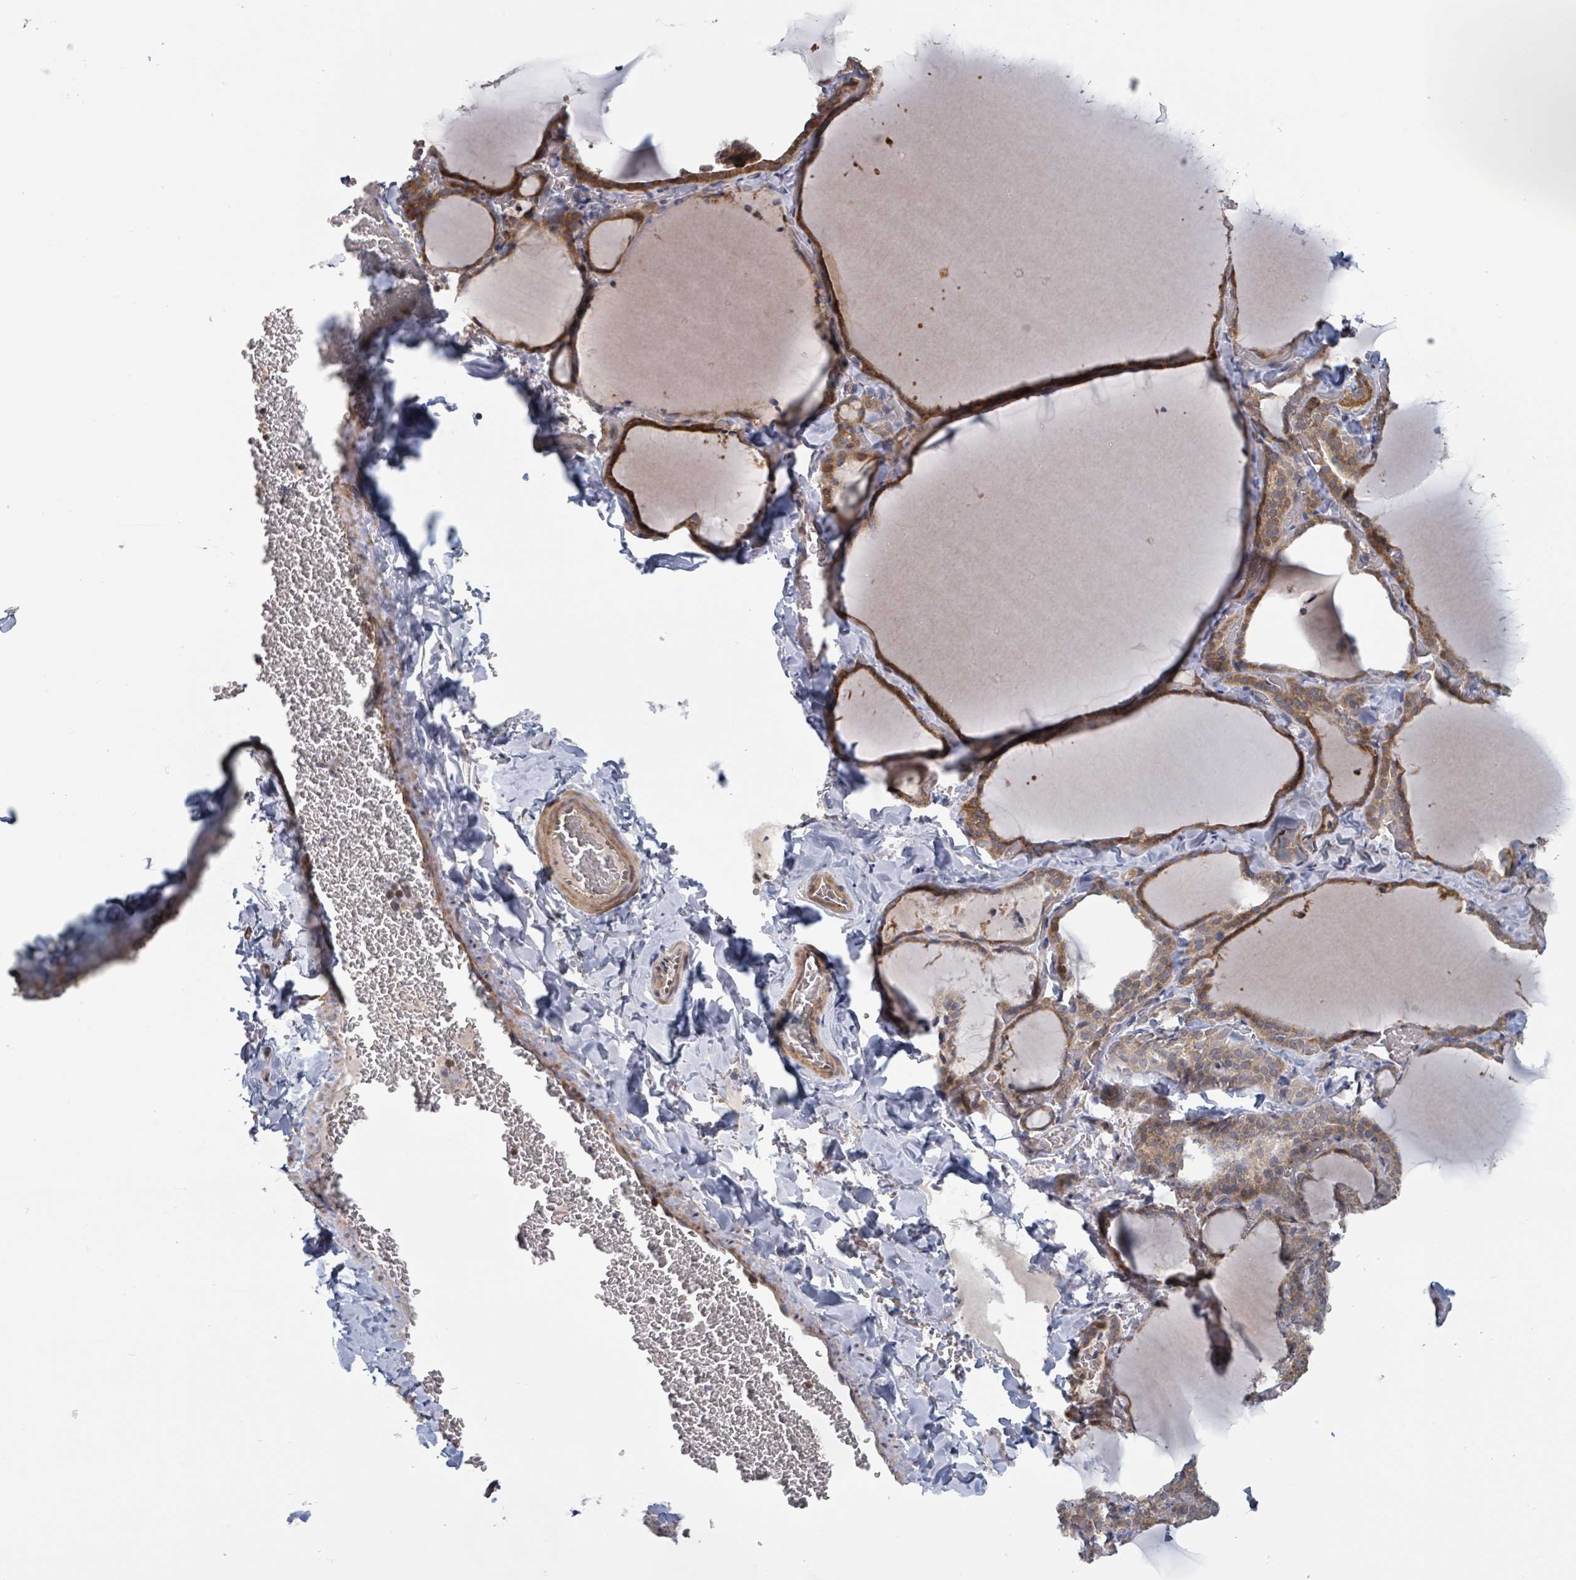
{"staining": {"intensity": "strong", "quantity": "25%-75%", "location": "cytoplasmic/membranous"}, "tissue": "thyroid gland", "cell_type": "Glandular cells", "image_type": "normal", "snomed": [{"axis": "morphology", "description": "Normal tissue, NOS"}, {"axis": "topography", "description": "Thyroid gland"}], "caption": "The micrograph demonstrates a brown stain indicating the presence of a protein in the cytoplasmic/membranous of glandular cells in thyroid gland. (IHC, brightfield microscopy, high magnification).", "gene": "HIVEP1", "patient": {"sex": "female", "age": 22}}